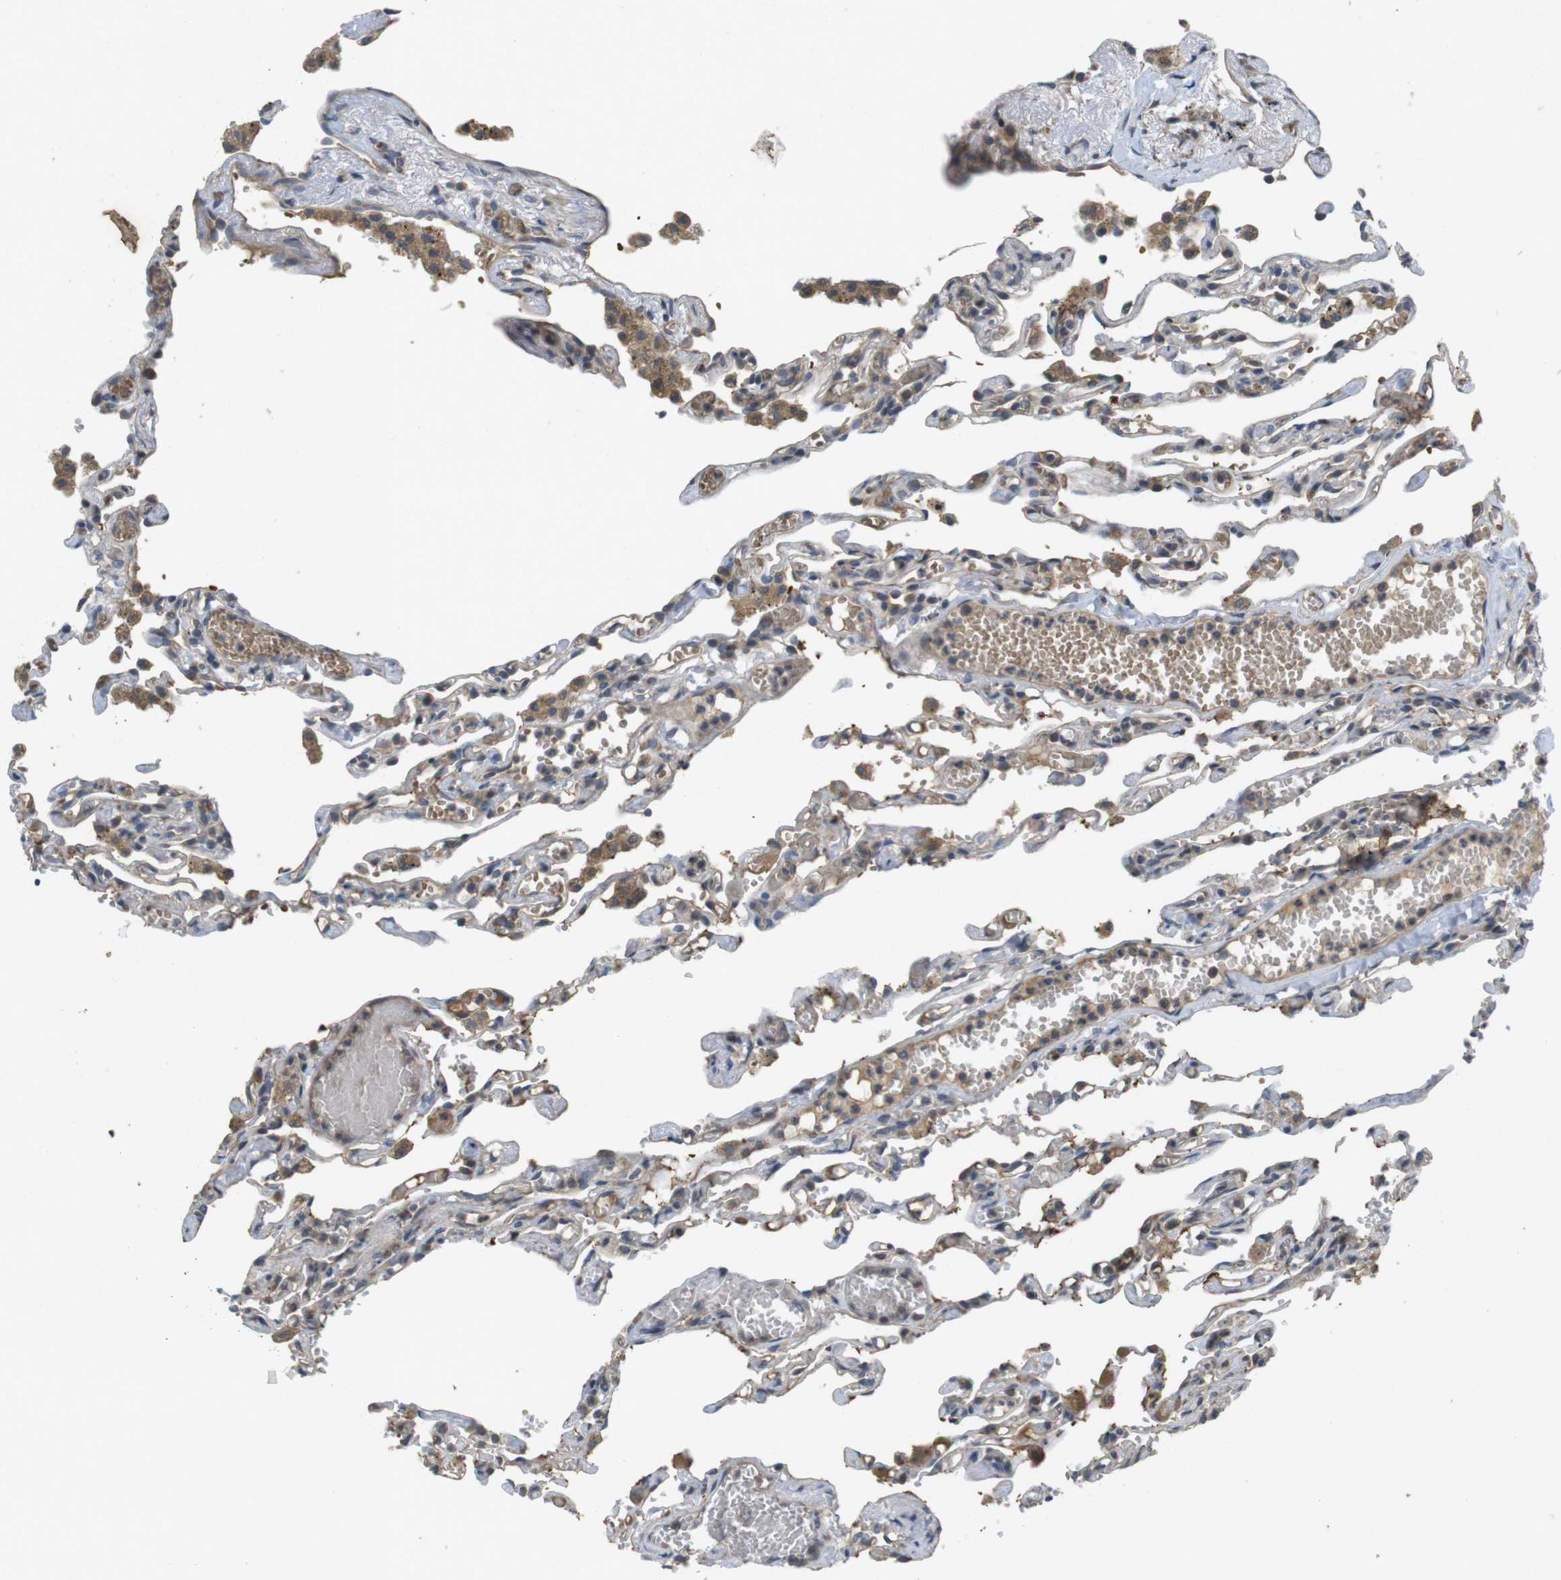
{"staining": {"intensity": "weak", "quantity": "25%-75%", "location": "cytoplasmic/membranous"}, "tissue": "lung", "cell_type": "Alveolar cells", "image_type": "normal", "snomed": [{"axis": "morphology", "description": "Normal tissue, NOS"}, {"axis": "topography", "description": "Lung"}], "caption": "This photomicrograph reveals immunohistochemistry staining of unremarkable human lung, with low weak cytoplasmic/membranous expression in approximately 25%-75% of alveolar cells.", "gene": "CLTC", "patient": {"sex": "male", "age": 21}}